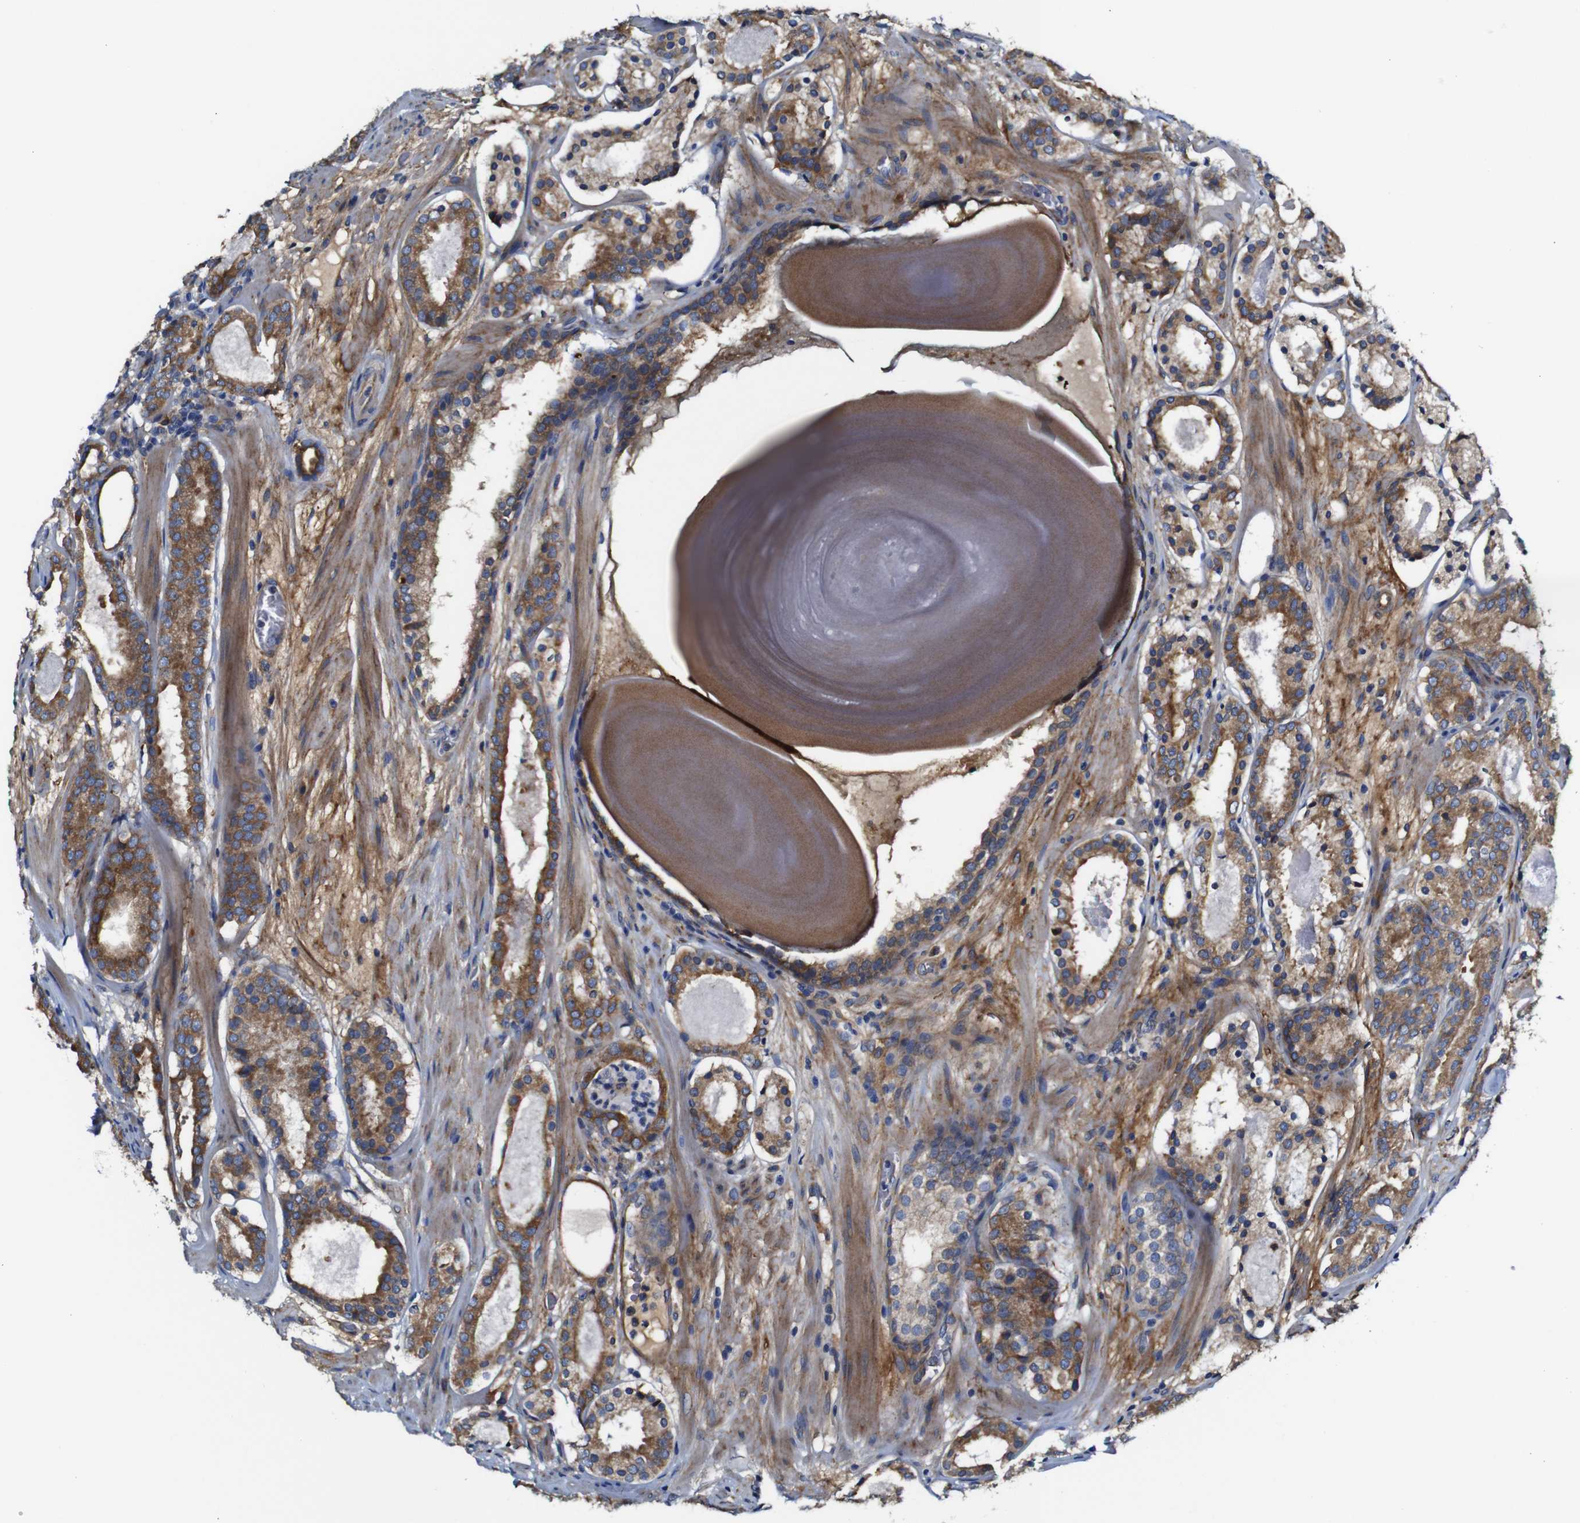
{"staining": {"intensity": "moderate", "quantity": ">75%", "location": "cytoplasmic/membranous"}, "tissue": "prostate cancer", "cell_type": "Tumor cells", "image_type": "cancer", "snomed": [{"axis": "morphology", "description": "Adenocarcinoma, Low grade"}, {"axis": "topography", "description": "Prostate"}], "caption": "Brown immunohistochemical staining in human prostate cancer demonstrates moderate cytoplasmic/membranous expression in approximately >75% of tumor cells. (IHC, brightfield microscopy, high magnification).", "gene": "CLCC1", "patient": {"sex": "male", "age": 69}}